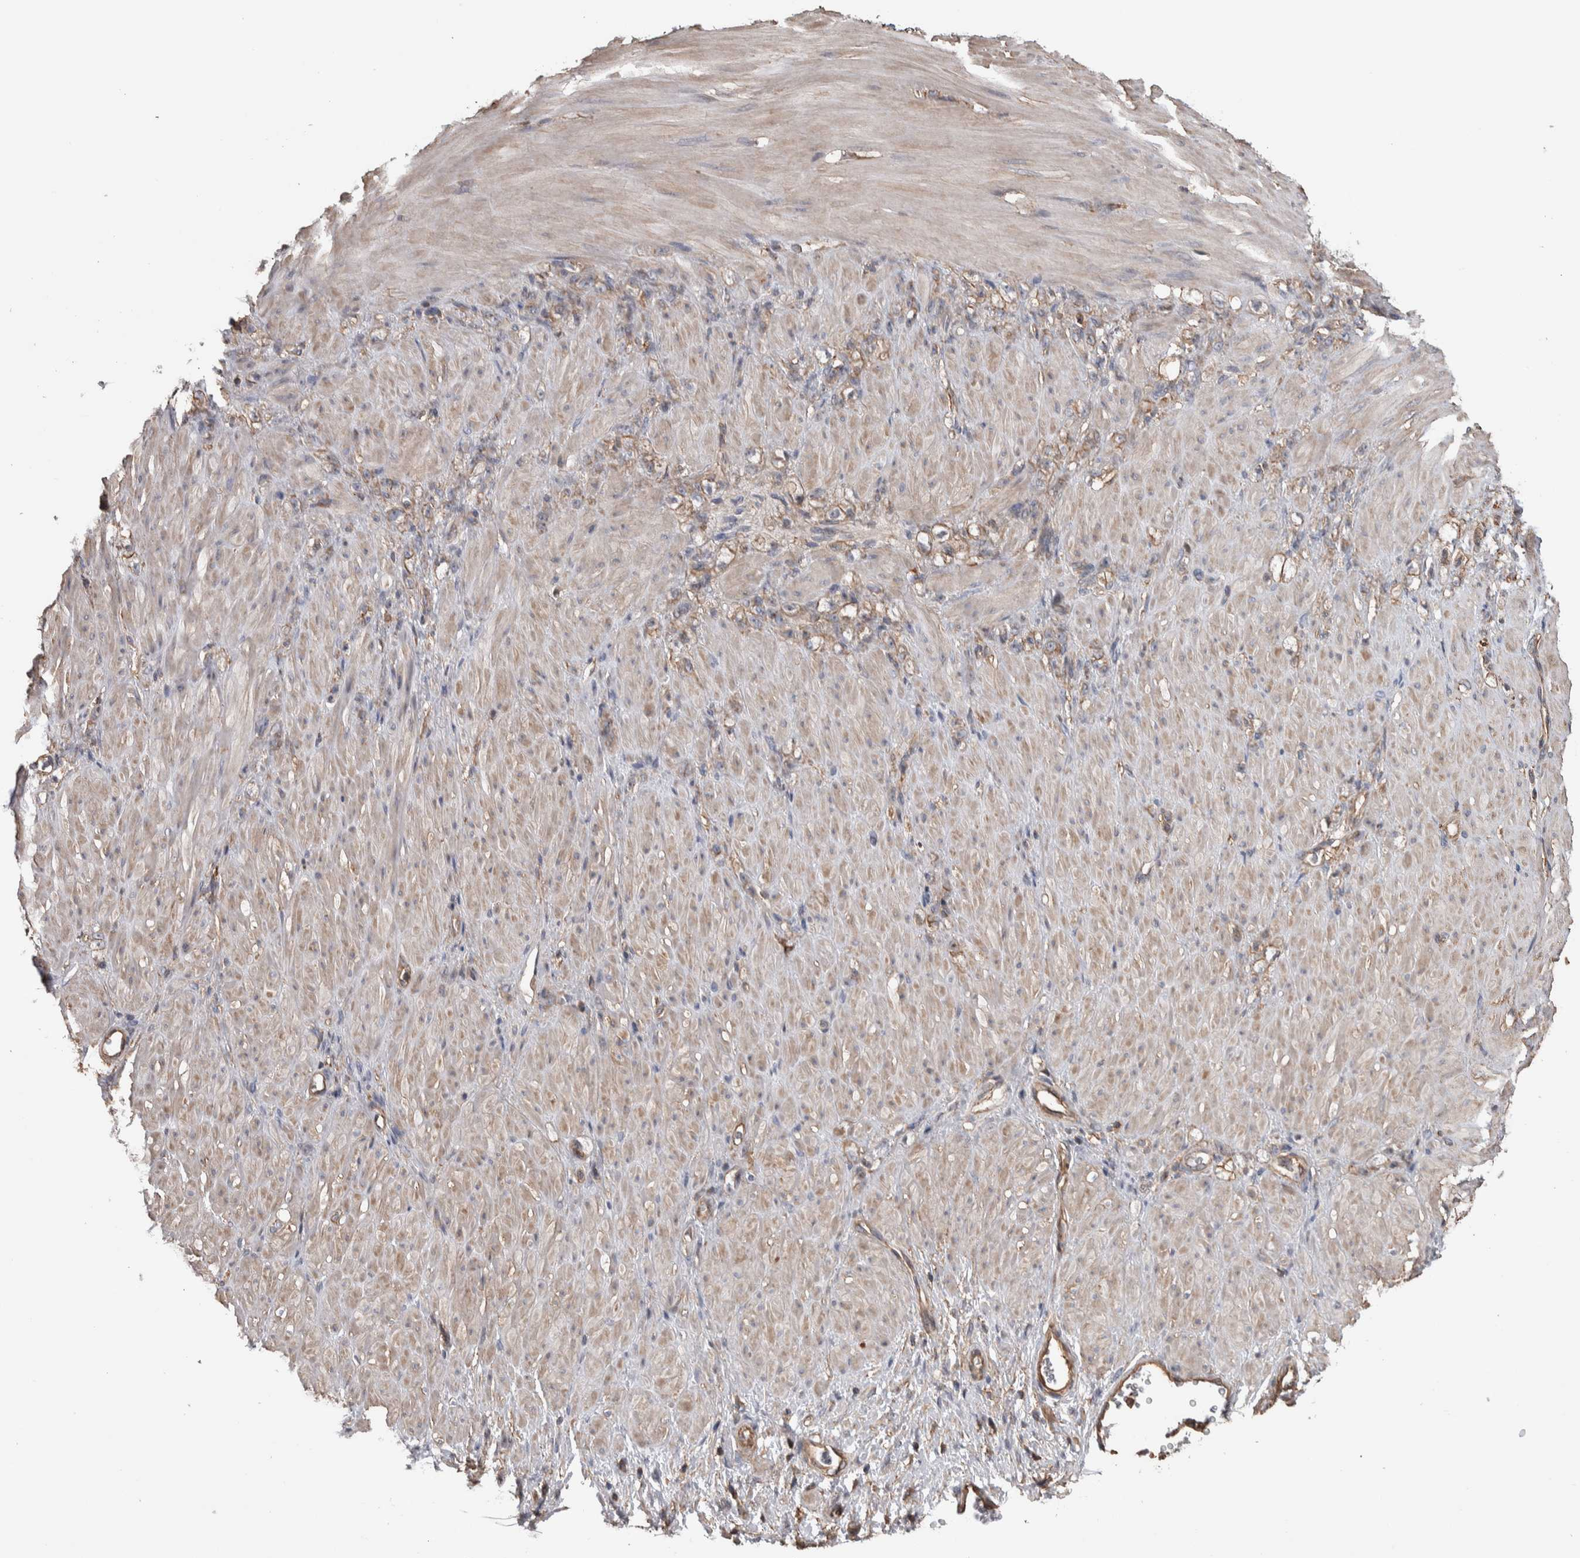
{"staining": {"intensity": "weak", "quantity": ">75%", "location": "cytoplasmic/membranous"}, "tissue": "stomach cancer", "cell_type": "Tumor cells", "image_type": "cancer", "snomed": [{"axis": "morphology", "description": "Normal tissue, NOS"}, {"axis": "morphology", "description": "Adenocarcinoma, NOS"}, {"axis": "topography", "description": "Stomach"}], "caption": "Stomach adenocarcinoma stained with a brown dye exhibits weak cytoplasmic/membranous positive positivity in approximately >75% of tumor cells.", "gene": "ENPP2", "patient": {"sex": "male", "age": 82}}